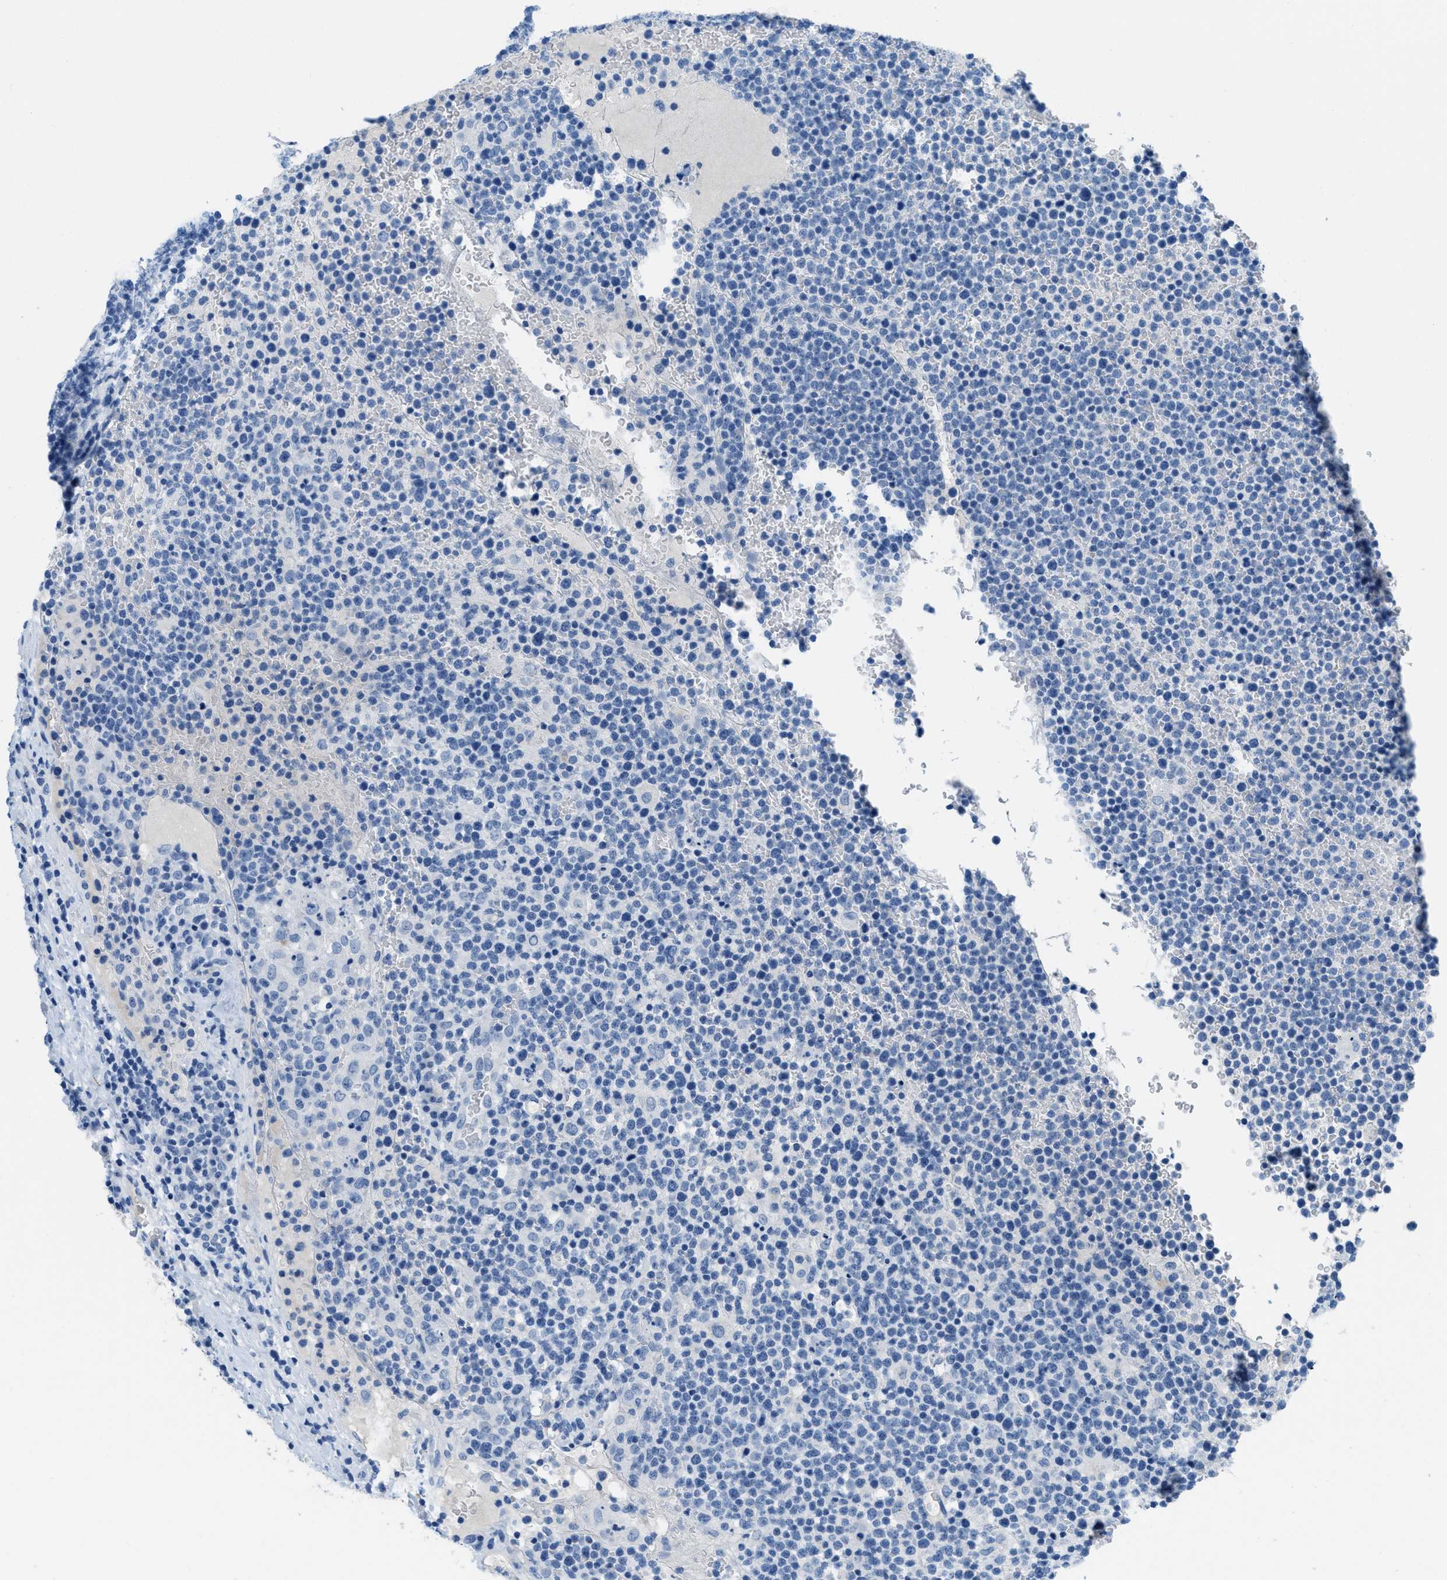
{"staining": {"intensity": "negative", "quantity": "none", "location": "none"}, "tissue": "lymphoma", "cell_type": "Tumor cells", "image_type": "cancer", "snomed": [{"axis": "morphology", "description": "Malignant lymphoma, non-Hodgkin's type, High grade"}, {"axis": "topography", "description": "Lymph node"}], "caption": "Immunohistochemical staining of human malignant lymphoma, non-Hodgkin's type (high-grade) reveals no significant staining in tumor cells. (Immunohistochemistry, brightfield microscopy, high magnification).", "gene": "MGARP", "patient": {"sex": "male", "age": 61}}